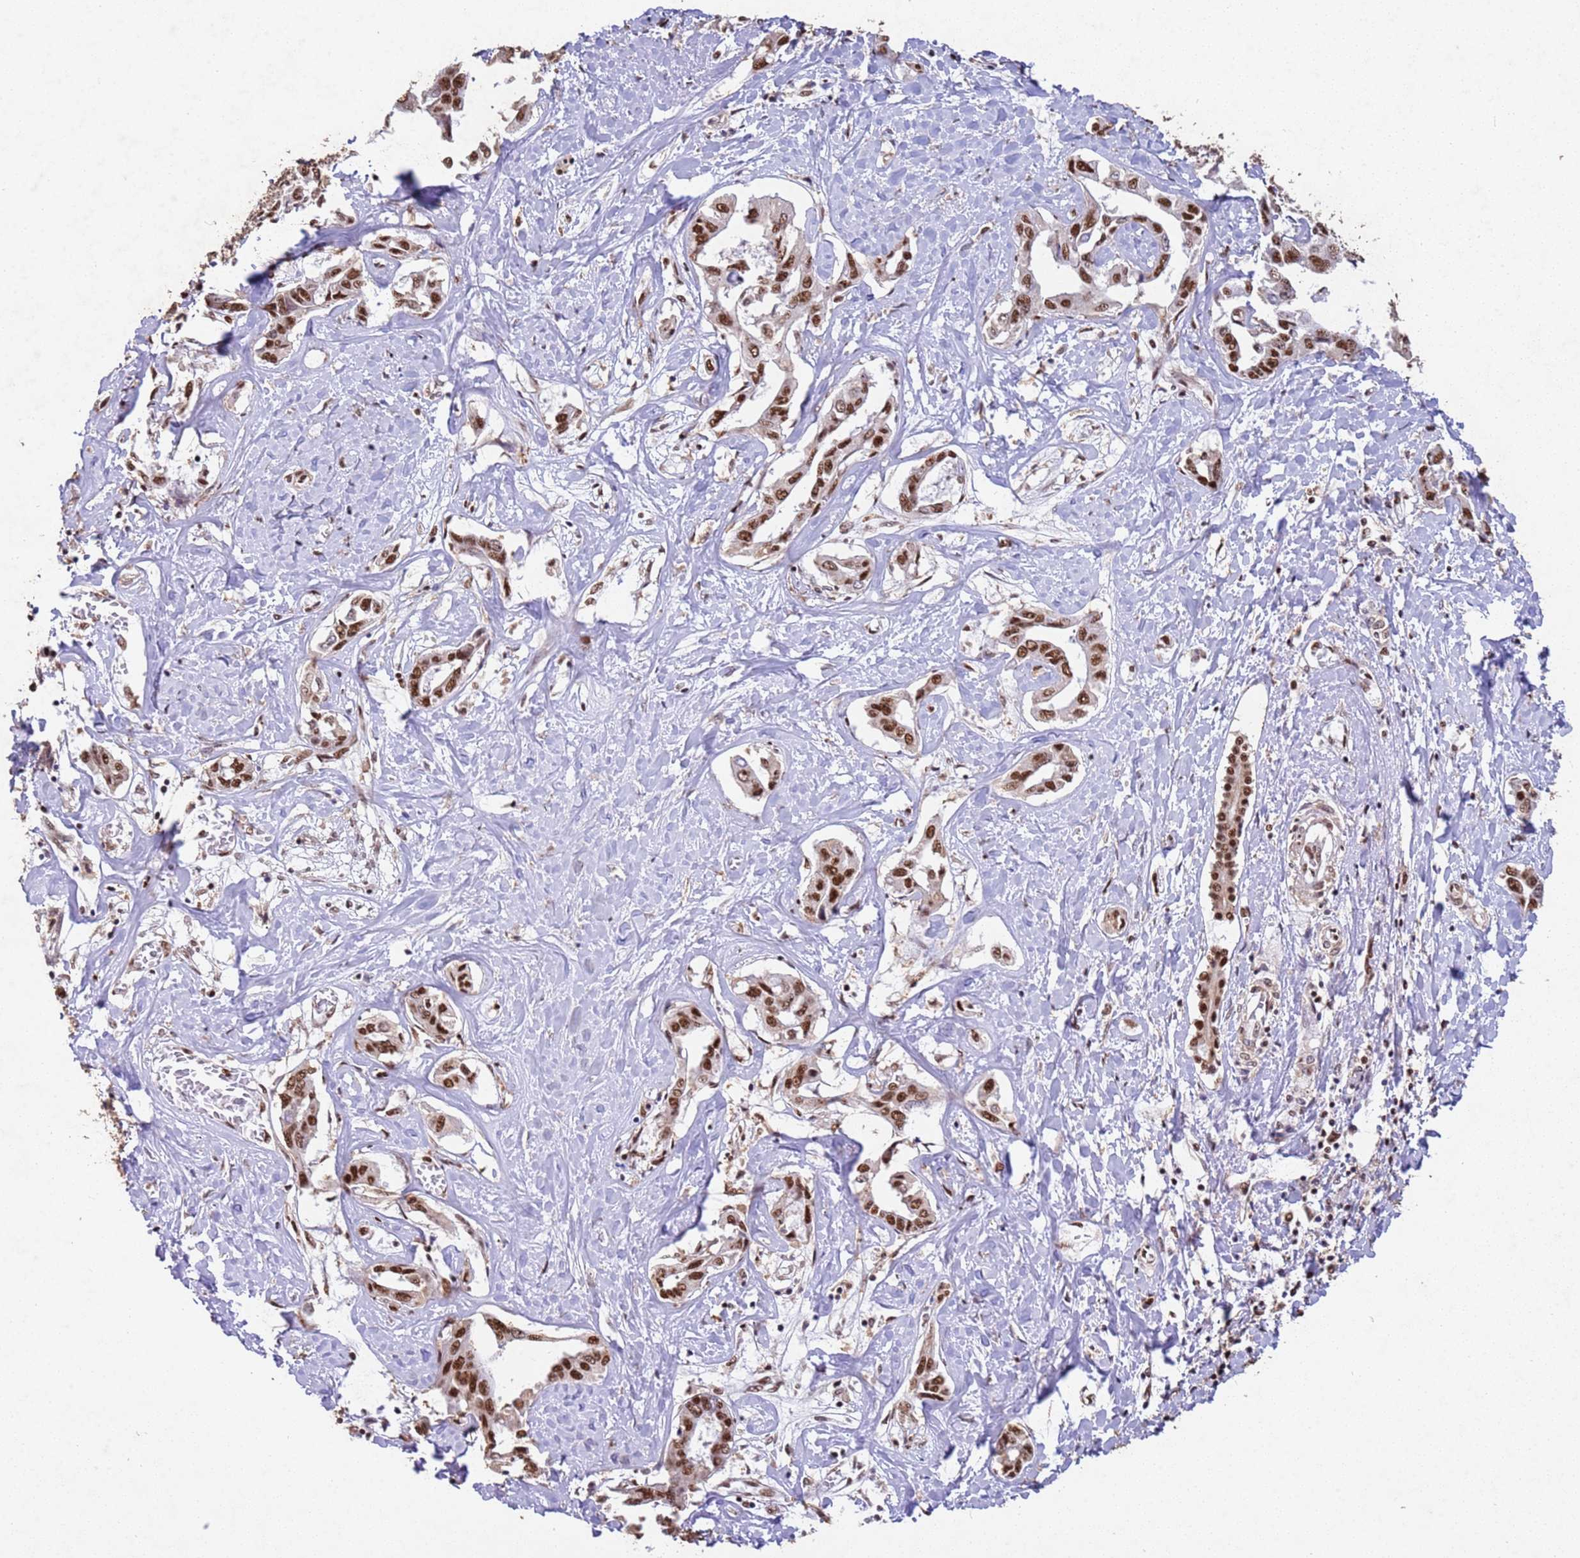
{"staining": {"intensity": "strong", "quantity": ">75%", "location": "nuclear"}, "tissue": "liver cancer", "cell_type": "Tumor cells", "image_type": "cancer", "snomed": [{"axis": "morphology", "description": "Cholangiocarcinoma"}, {"axis": "topography", "description": "Liver"}], "caption": "High-power microscopy captured an immunohistochemistry (IHC) photomicrograph of liver cancer (cholangiocarcinoma), revealing strong nuclear expression in about >75% of tumor cells.", "gene": "ESF1", "patient": {"sex": "male", "age": 59}}